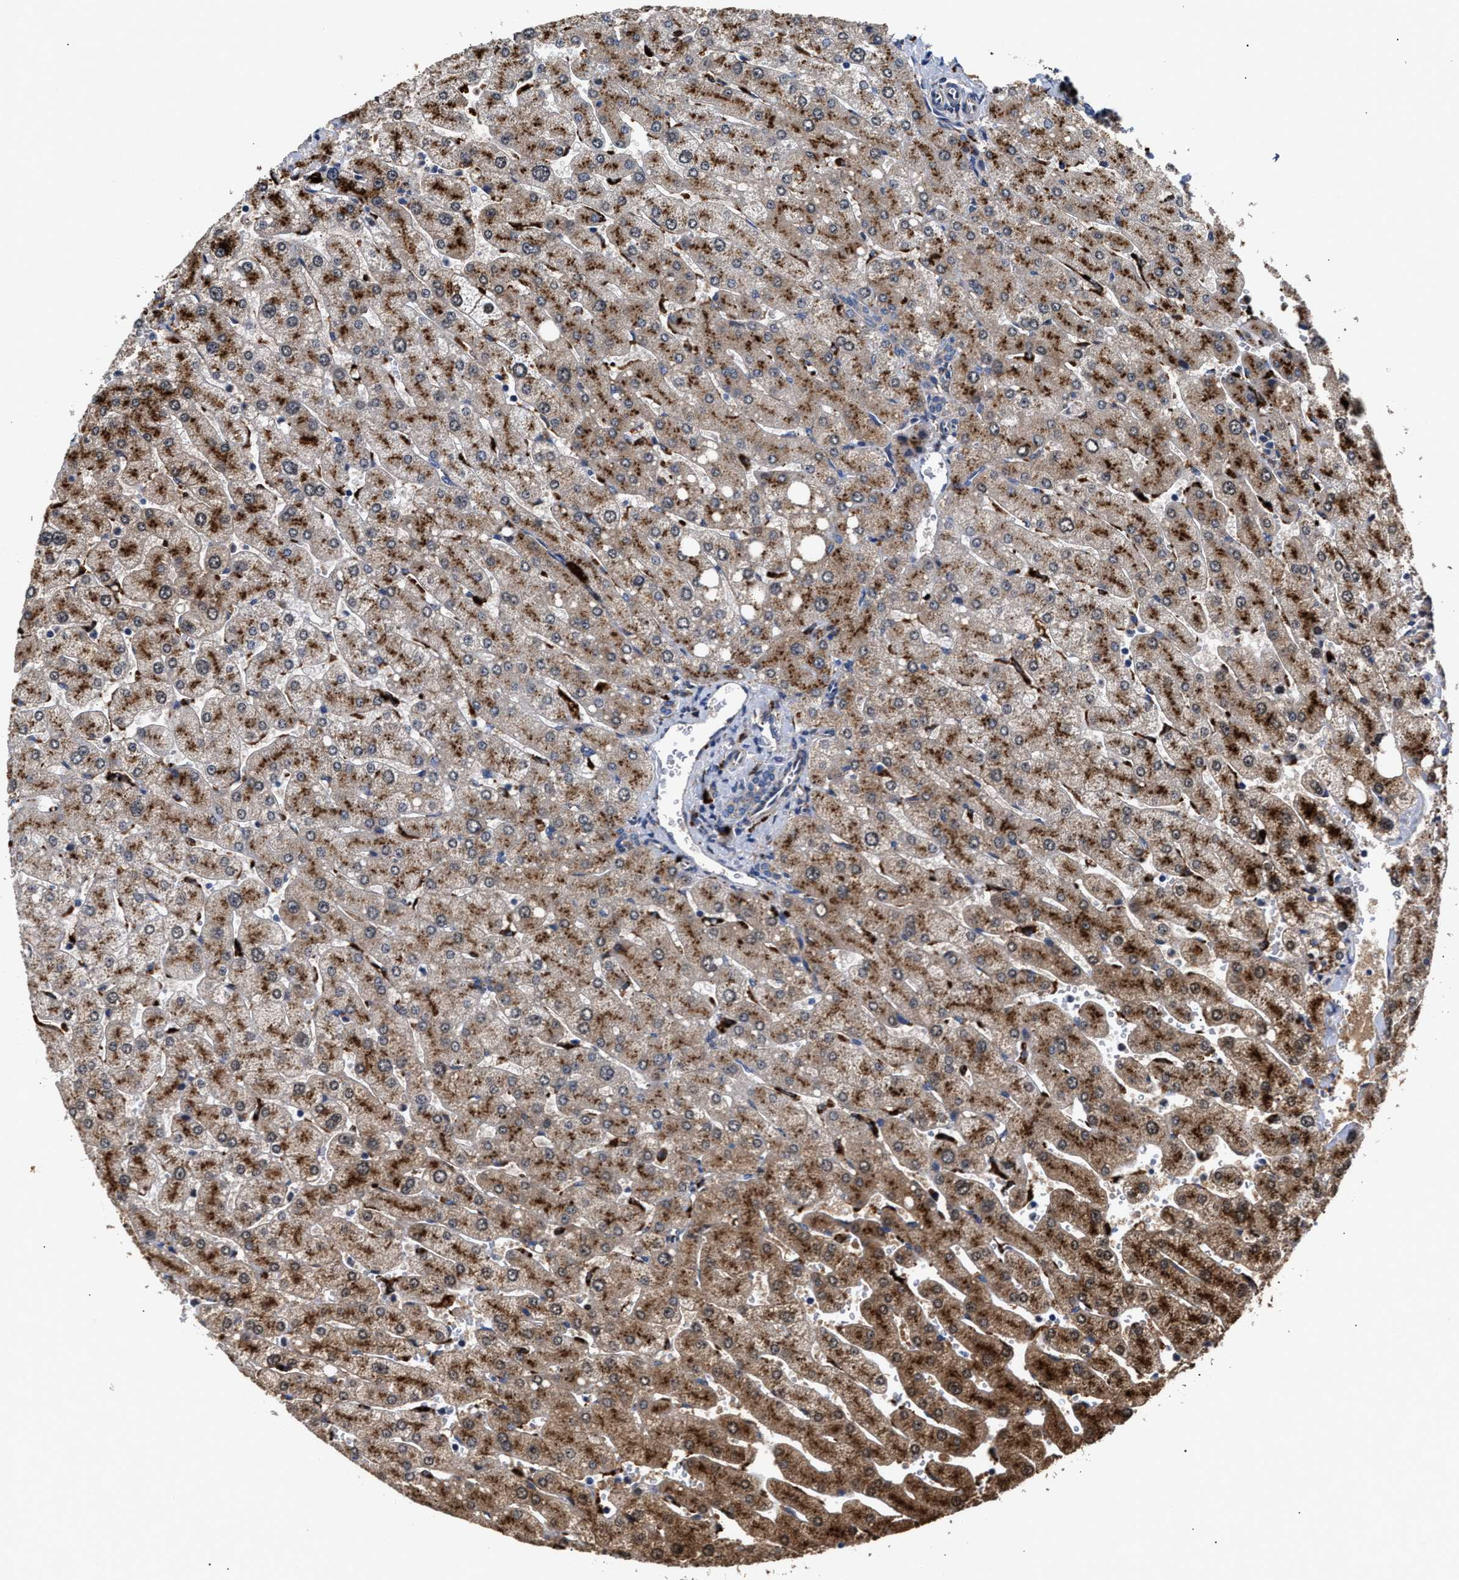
{"staining": {"intensity": "weak", "quantity": "25%-75%", "location": "cytoplasmic/membranous"}, "tissue": "liver", "cell_type": "Cholangiocytes", "image_type": "normal", "snomed": [{"axis": "morphology", "description": "Normal tissue, NOS"}, {"axis": "topography", "description": "Liver"}], "caption": "High-power microscopy captured an immunohistochemistry micrograph of benign liver, revealing weak cytoplasmic/membranous expression in approximately 25%-75% of cholangiocytes. (DAB IHC with brightfield microscopy, high magnification).", "gene": "CCDC146", "patient": {"sex": "male", "age": 55}}